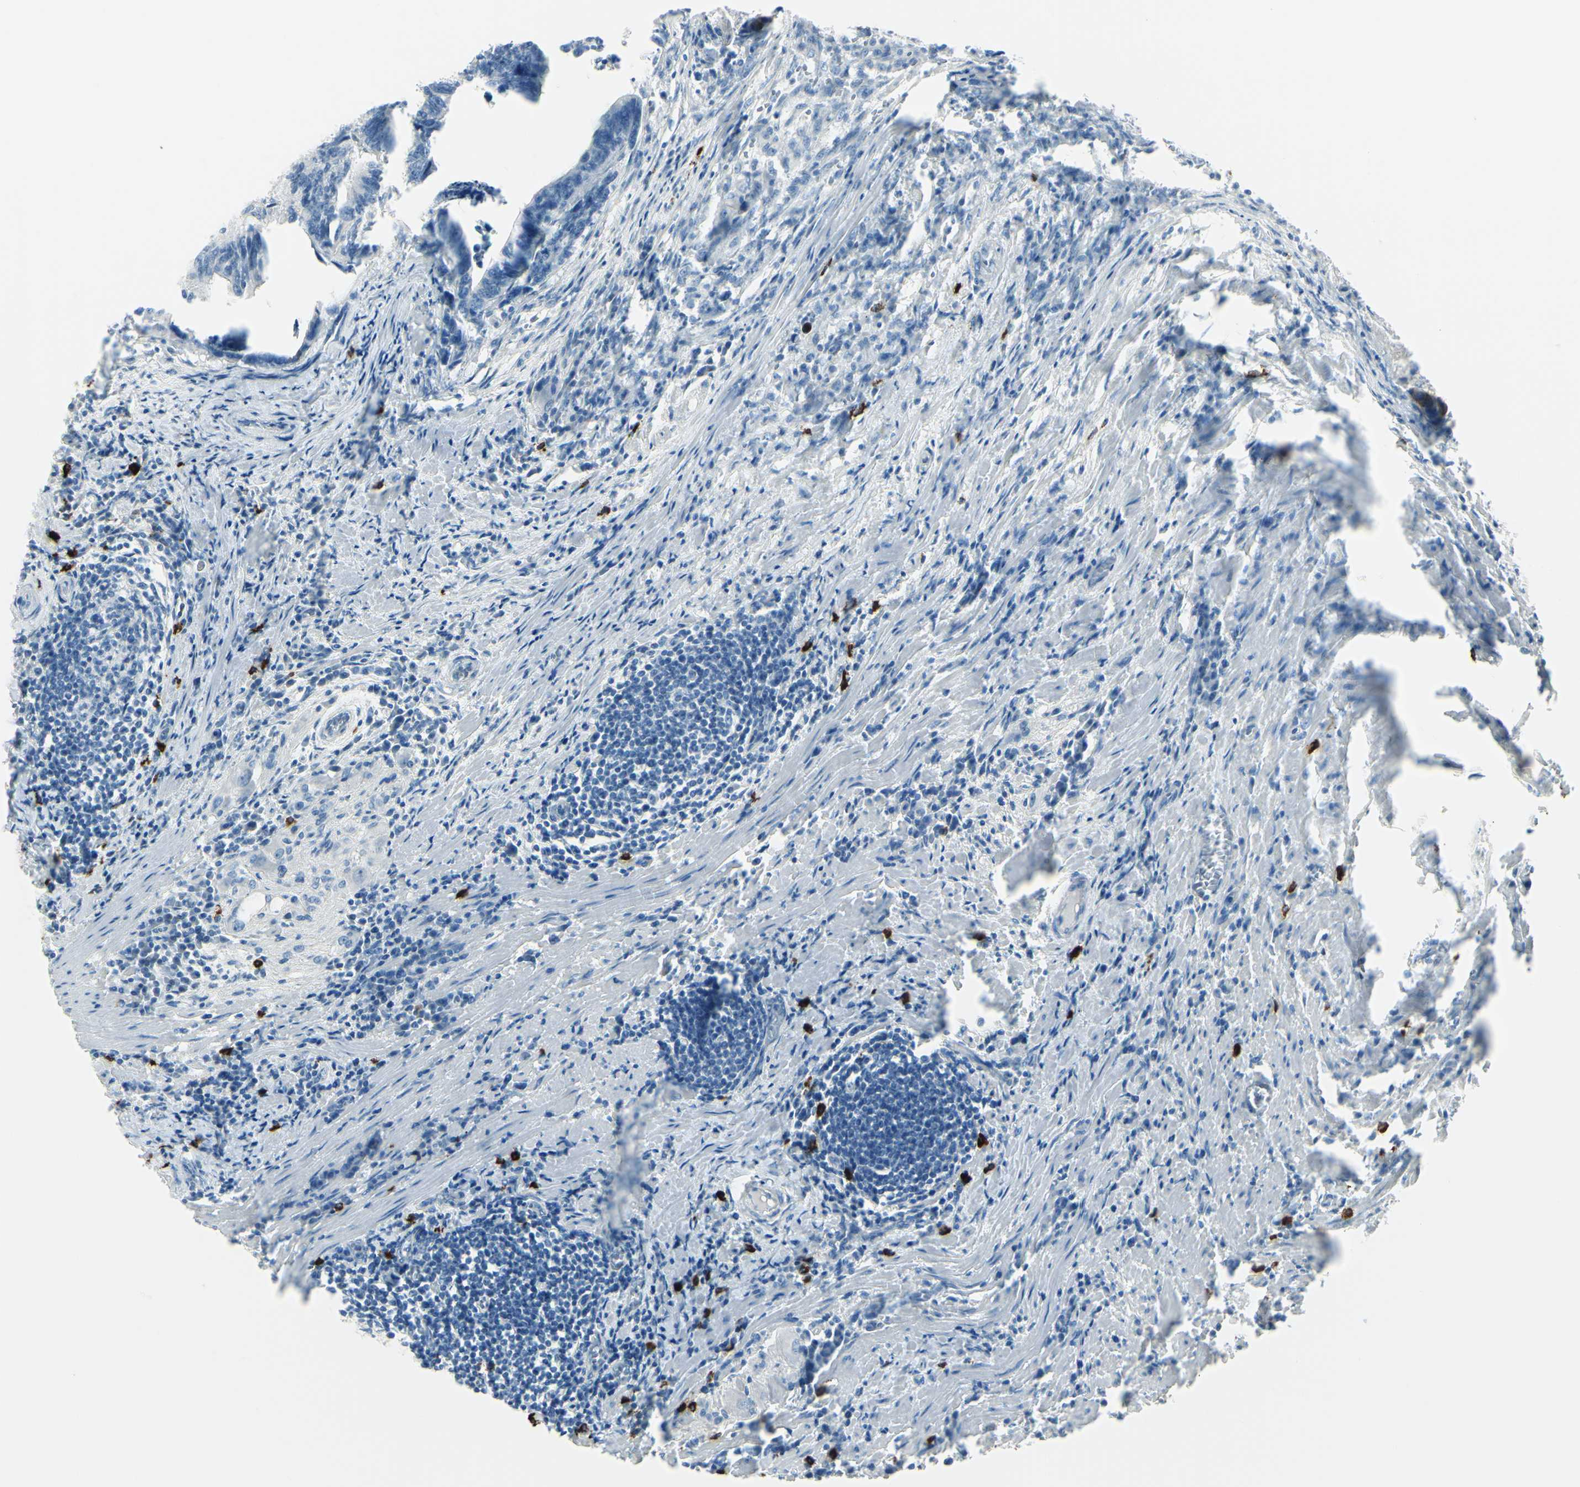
{"staining": {"intensity": "negative", "quantity": "none", "location": "none"}, "tissue": "colorectal cancer", "cell_type": "Tumor cells", "image_type": "cancer", "snomed": [{"axis": "morphology", "description": "Adenocarcinoma, NOS"}, {"axis": "topography", "description": "Colon"}], "caption": "IHC photomicrograph of neoplastic tissue: human colorectal cancer stained with DAB demonstrates no significant protein expression in tumor cells. (Brightfield microscopy of DAB (3,3'-diaminobenzidine) IHC at high magnification).", "gene": "DLG4", "patient": {"sex": "male", "age": 72}}